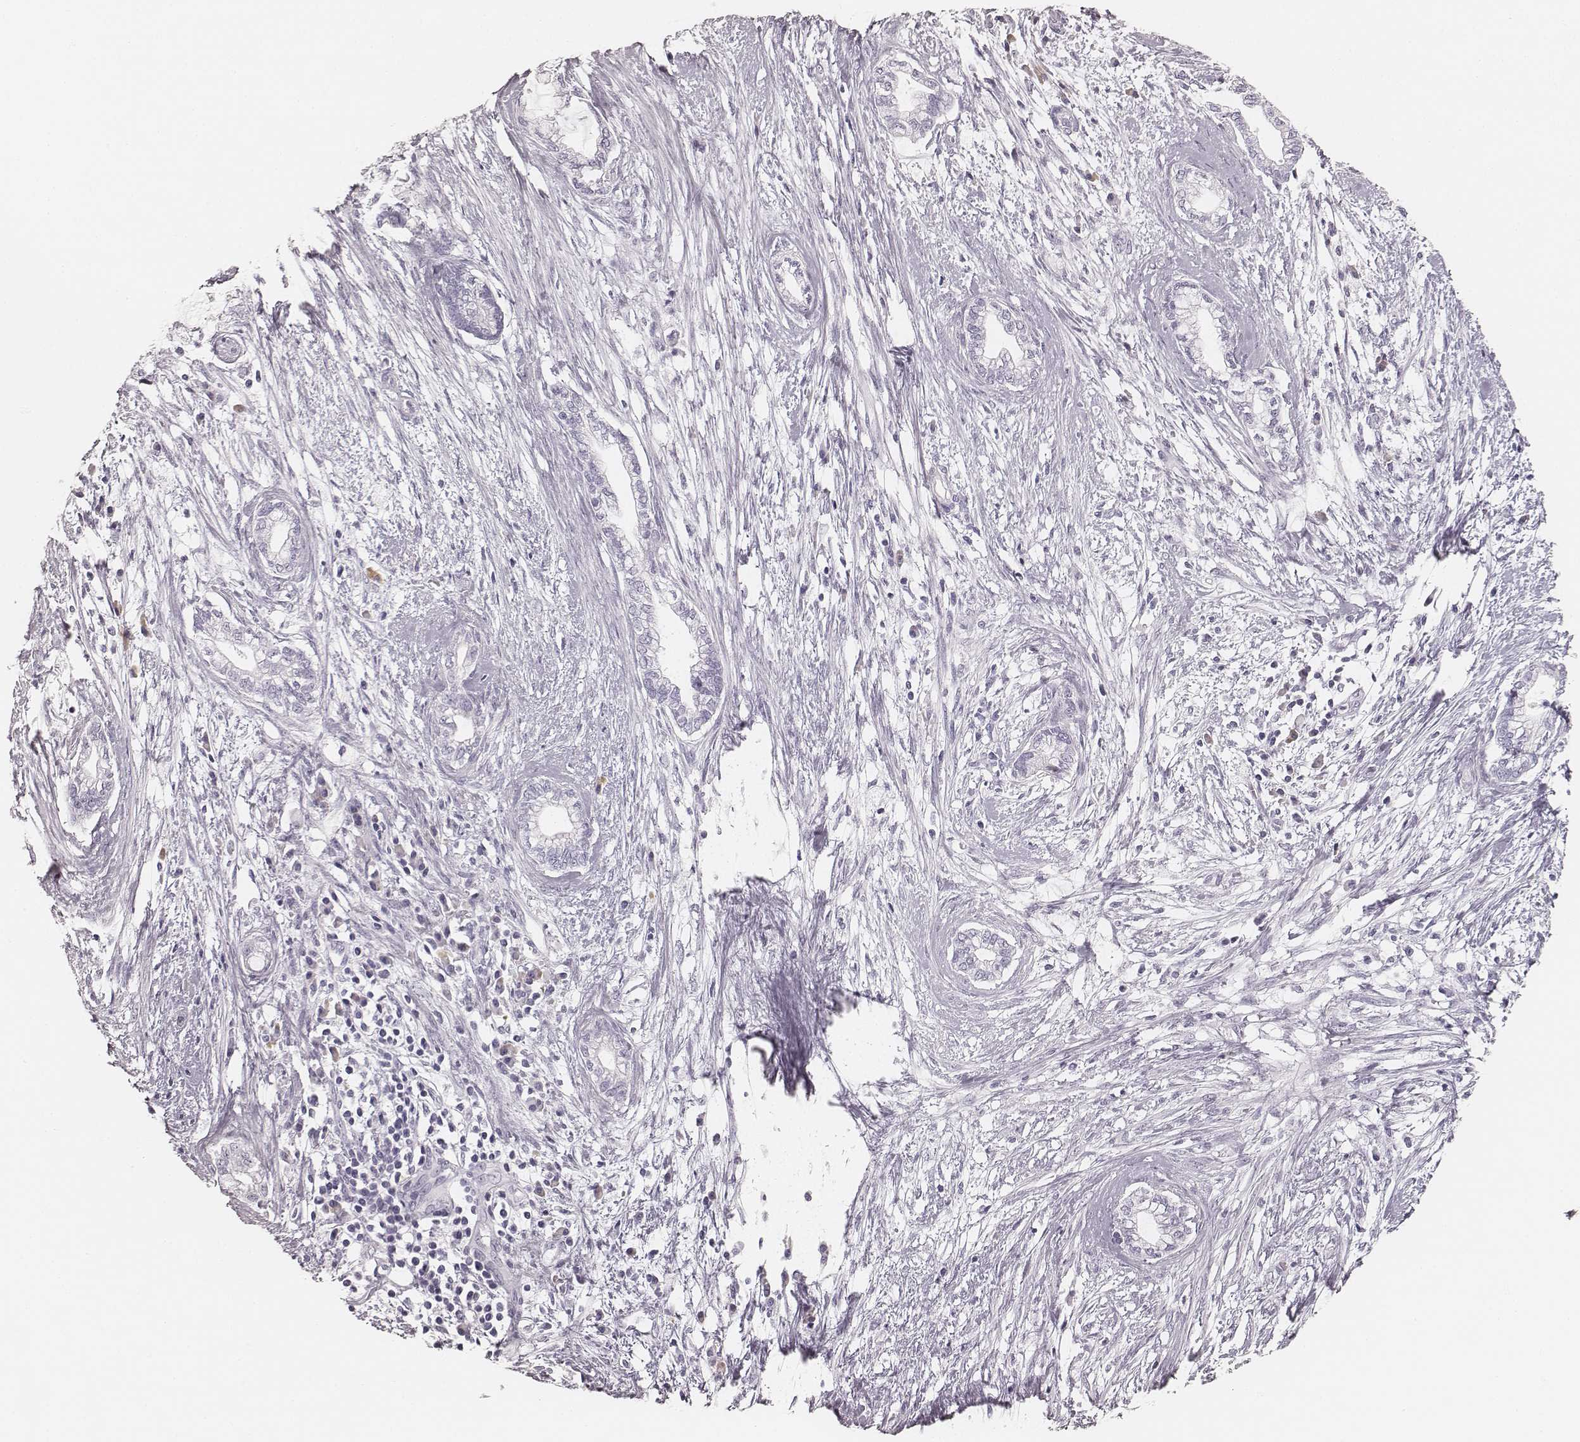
{"staining": {"intensity": "negative", "quantity": "none", "location": "none"}, "tissue": "cervical cancer", "cell_type": "Tumor cells", "image_type": "cancer", "snomed": [{"axis": "morphology", "description": "Adenocarcinoma, NOS"}, {"axis": "topography", "description": "Cervix"}], "caption": "IHC micrograph of cervical adenocarcinoma stained for a protein (brown), which reveals no expression in tumor cells.", "gene": "KRT82", "patient": {"sex": "female", "age": 62}}